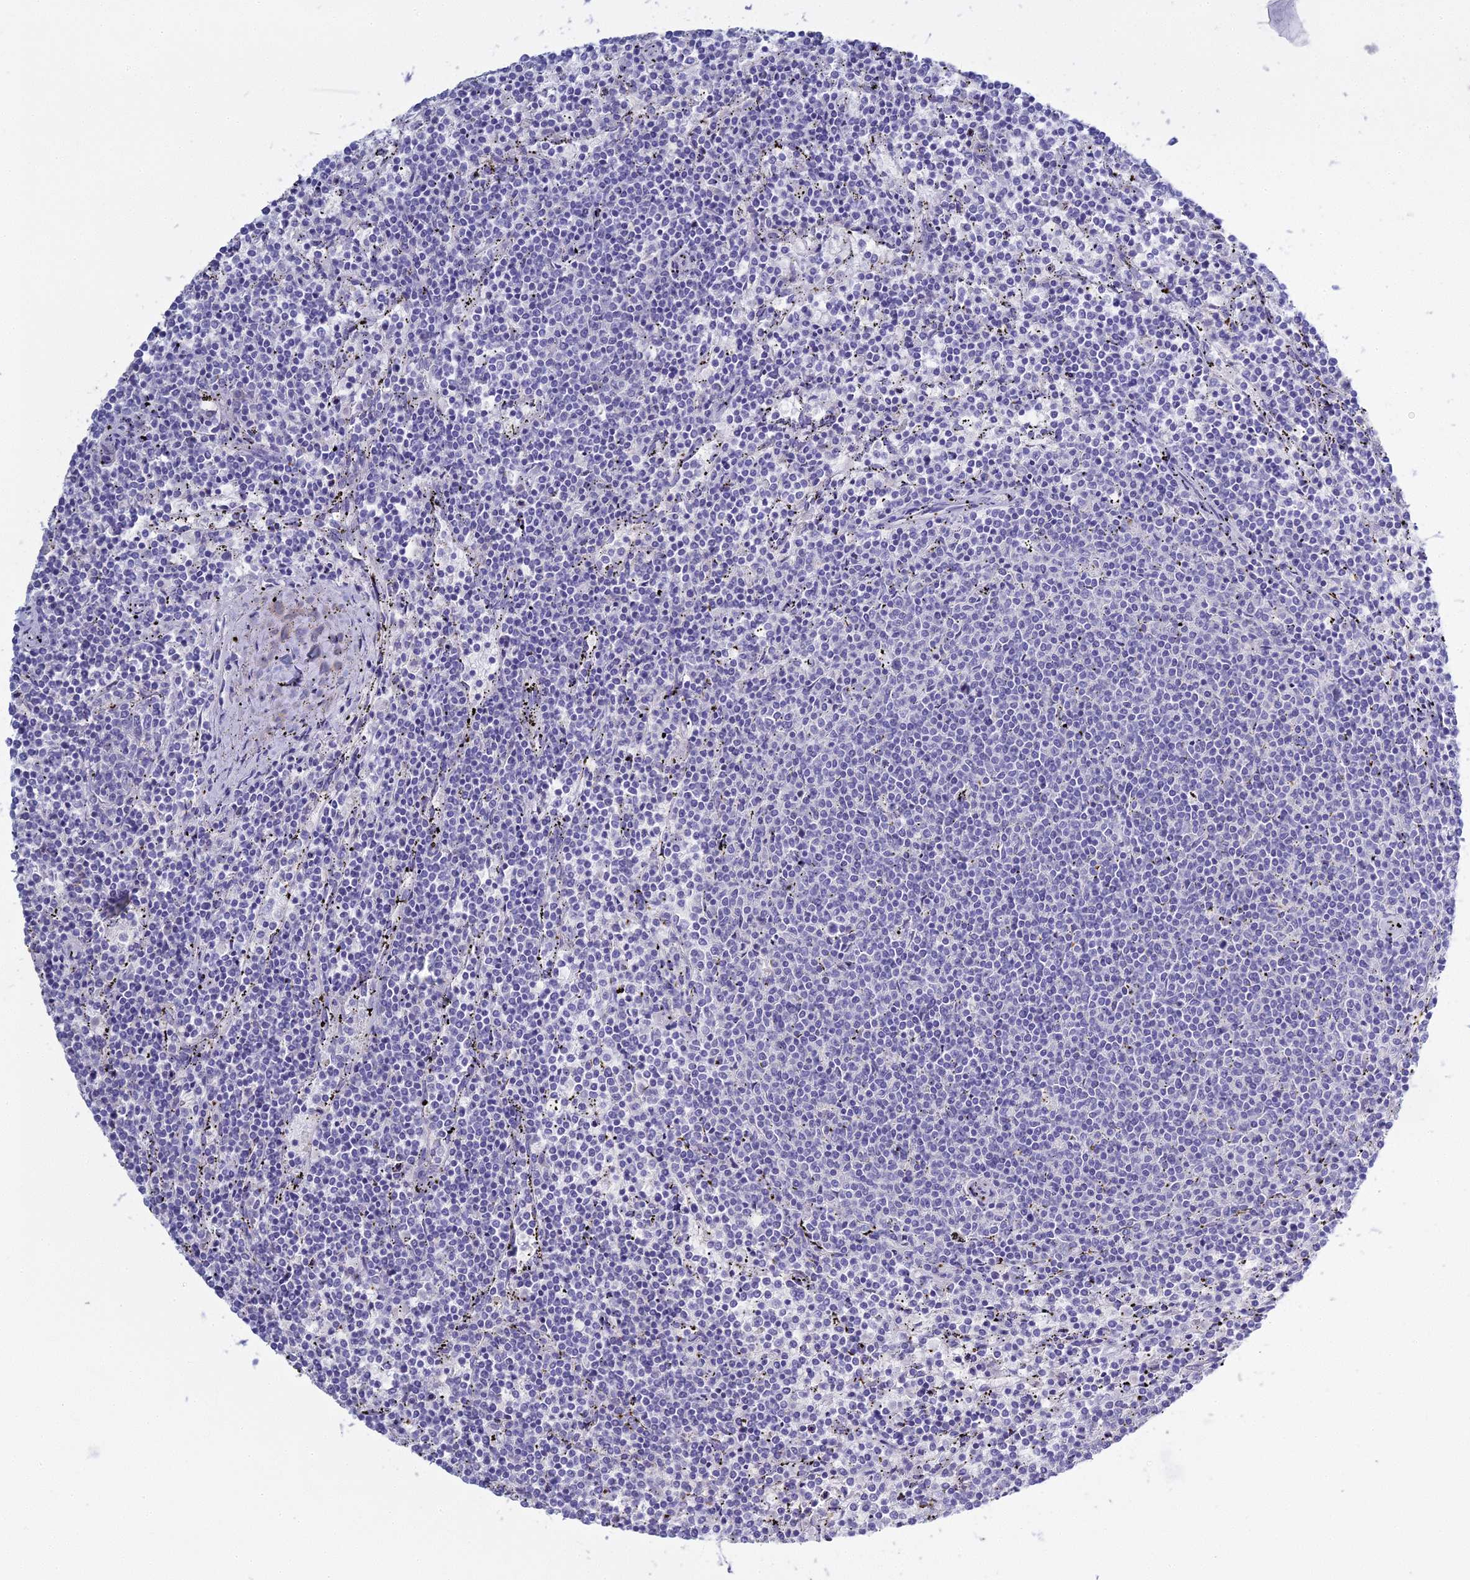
{"staining": {"intensity": "negative", "quantity": "none", "location": "none"}, "tissue": "lymphoma", "cell_type": "Tumor cells", "image_type": "cancer", "snomed": [{"axis": "morphology", "description": "Malignant lymphoma, non-Hodgkin's type, Low grade"}, {"axis": "topography", "description": "Spleen"}], "caption": "High power microscopy histopathology image of an immunohistochemistry micrograph of lymphoma, revealing no significant positivity in tumor cells.", "gene": "S100A7", "patient": {"sex": "female", "age": 50}}